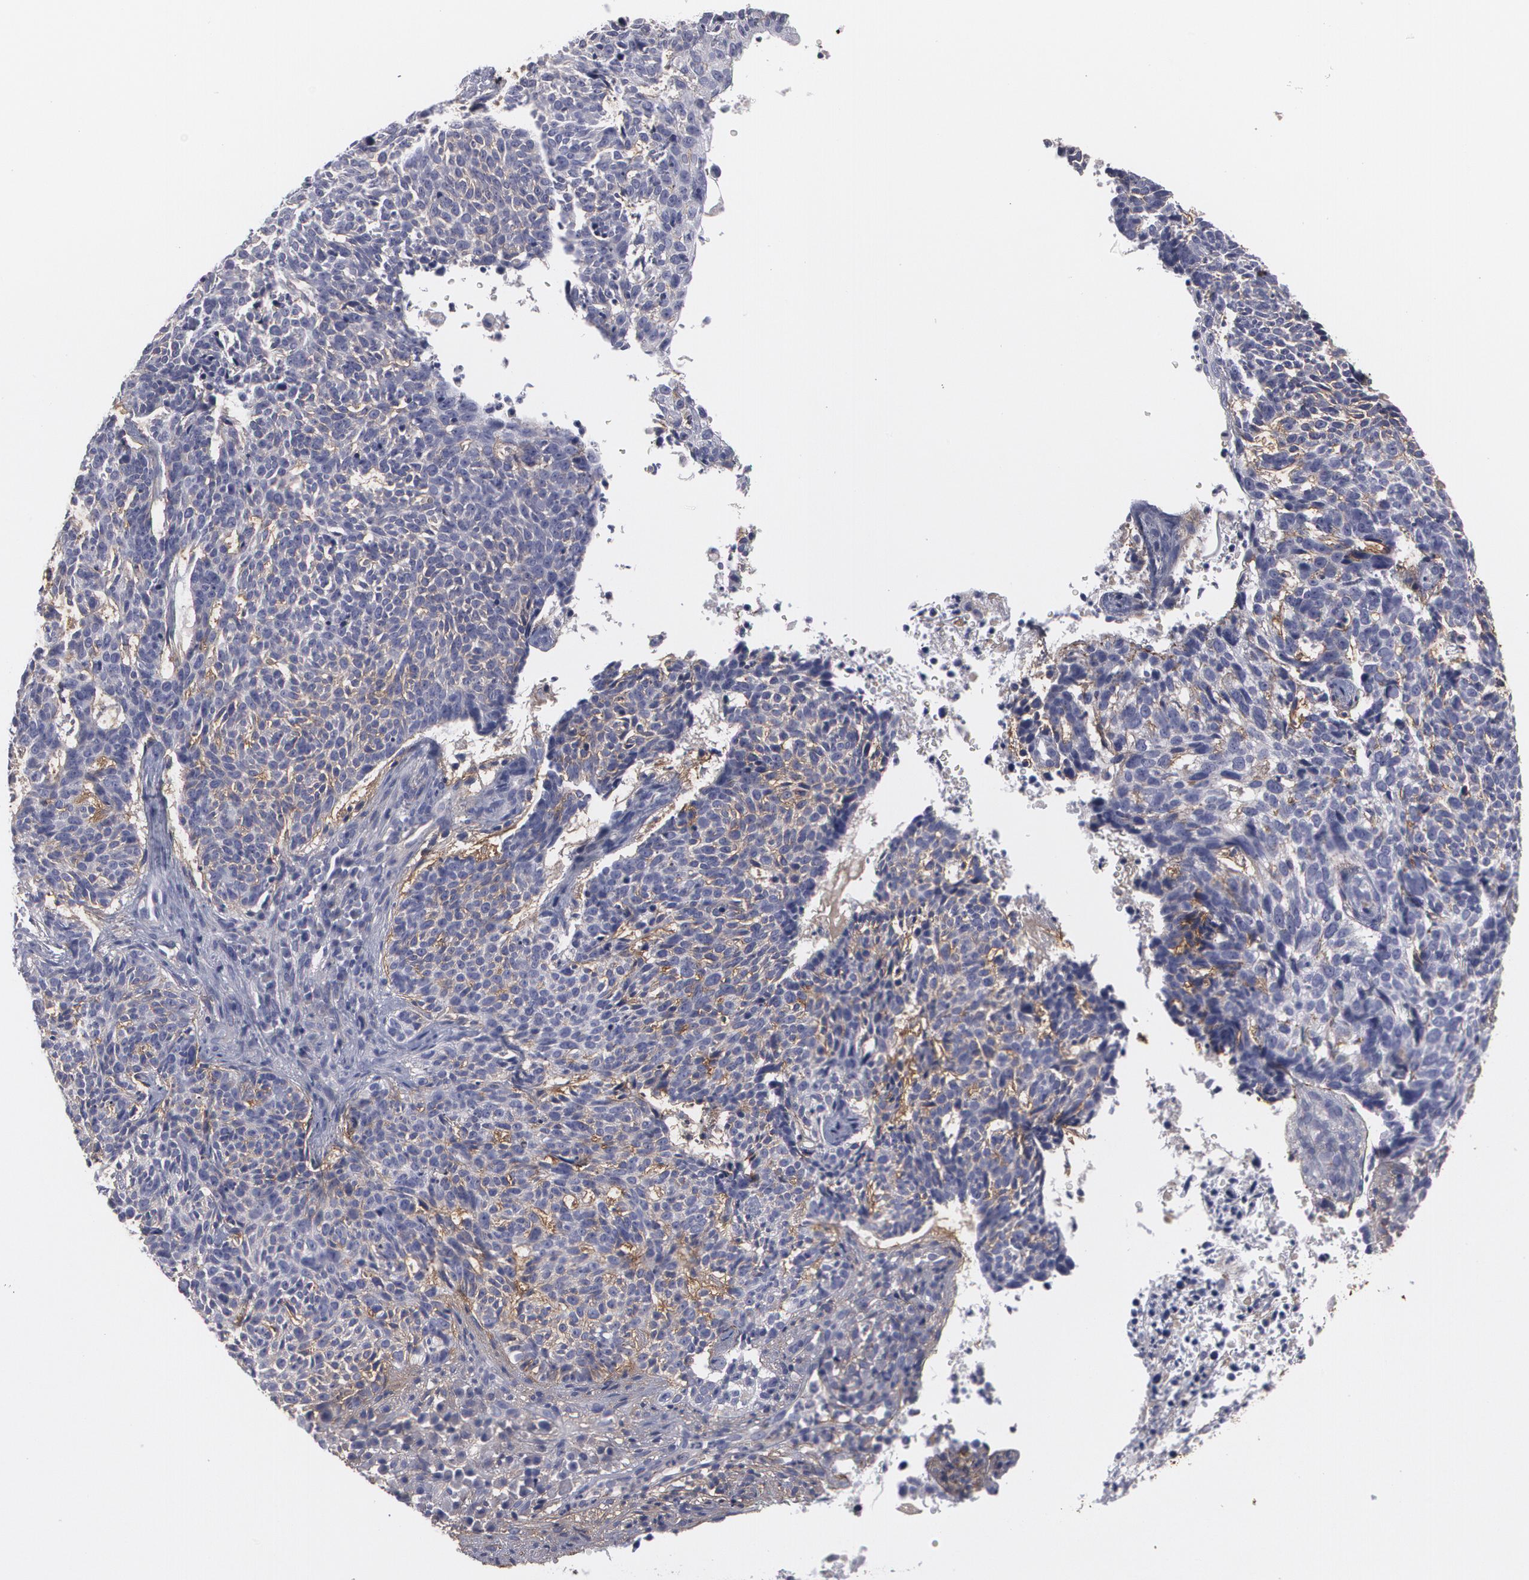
{"staining": {"intensity": "negative", "quantity": "none", "location": "none"}, "tissue": "skin cancer", "cell_type": "Tumor cells", "image_type": "cancer", "snomed": [{"axis": "morphology", "description": "Basal cell carcinoma"}, {"axis": "topography", "description": "Skin"}], "caption": "Immunohistochemistry of human skin basal cell carcinoma exhibits no positivity in tumor cells.", "gene": "FBLN1", "patient": {"sex": "female", "age": 89}}